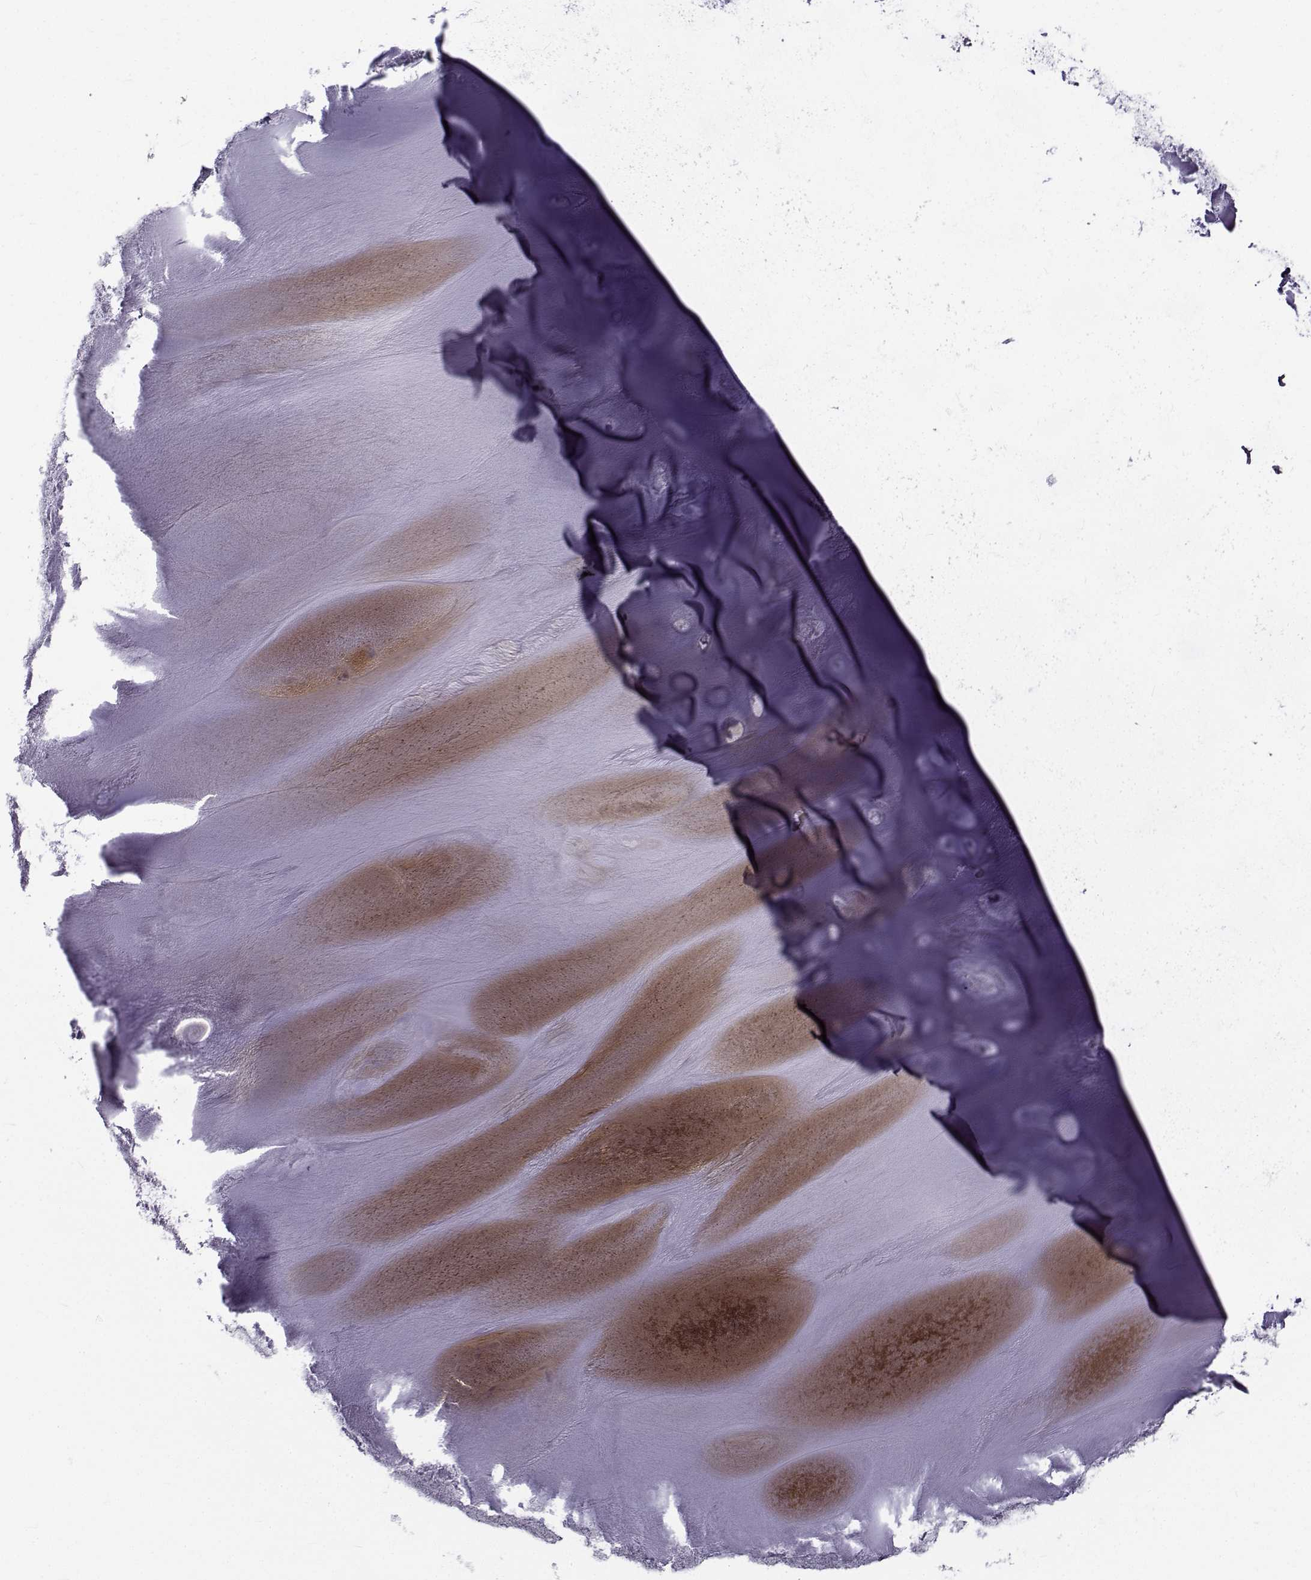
{"staining": {"intensity": "negative", "quantity": "none", "location": "none"}, "tissue": "adipose tissue", "cell_type": "Adipocytes", "image_type": "normal", "snomed": [{"axis": "morphology", "description": "Normal tissue, NOS"}, {"axis": "morphology", "description": "Squamous cell carcinoma, NOS"}, {"axis": "topography", "description": "Cartilage tissue"}, {"axis": "topography", "description": "Bronchus"}, {"axis": "topography", "description": "Lung"}], "caption": "This is an immunohistochemistry image of normal human adipose tissue. There is no staining in adipocytes.", "gene": "FDXR", "patient": {"sex": "male", "age": 66}}